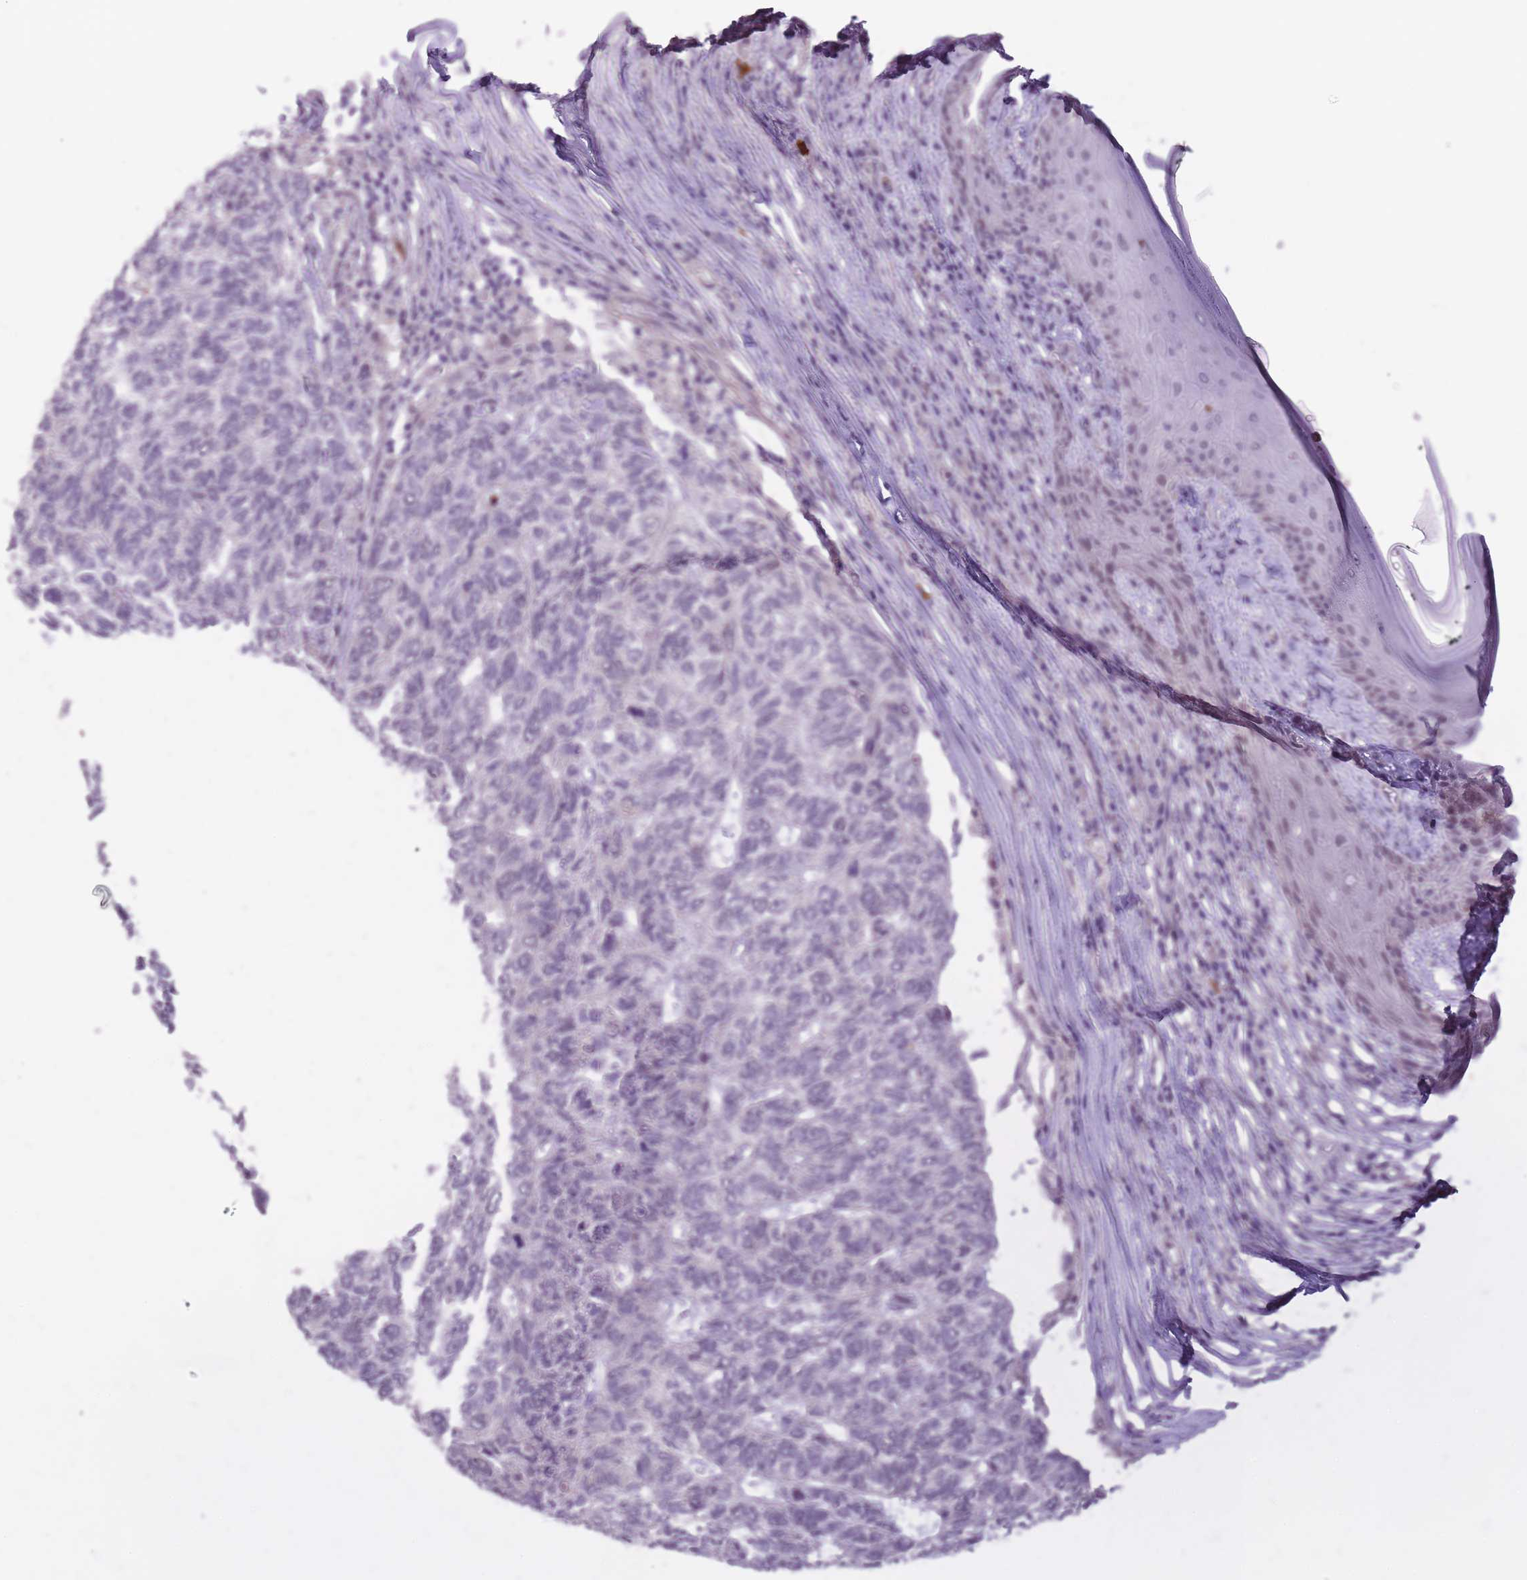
{"staining": {"intensity": "negative", "quantity": "none", "location": "none"}, "tissue": "skin cancer", "cell_type": "Tumor cells", "image_type": "cancer", "snomed": [{"axis": "morphology", "description": "Basal cell carcinoma"}, {"axis": "topography", "description": "Skin"}], "caption": "A high-resolution micrograph shows immunohistochemistry (IHC) staining of skin basal cell carcinoma, which displays no significant staining in tumor cells.", "gene": "TIGD1", "patient": {"sex": "female", "age": 65}}